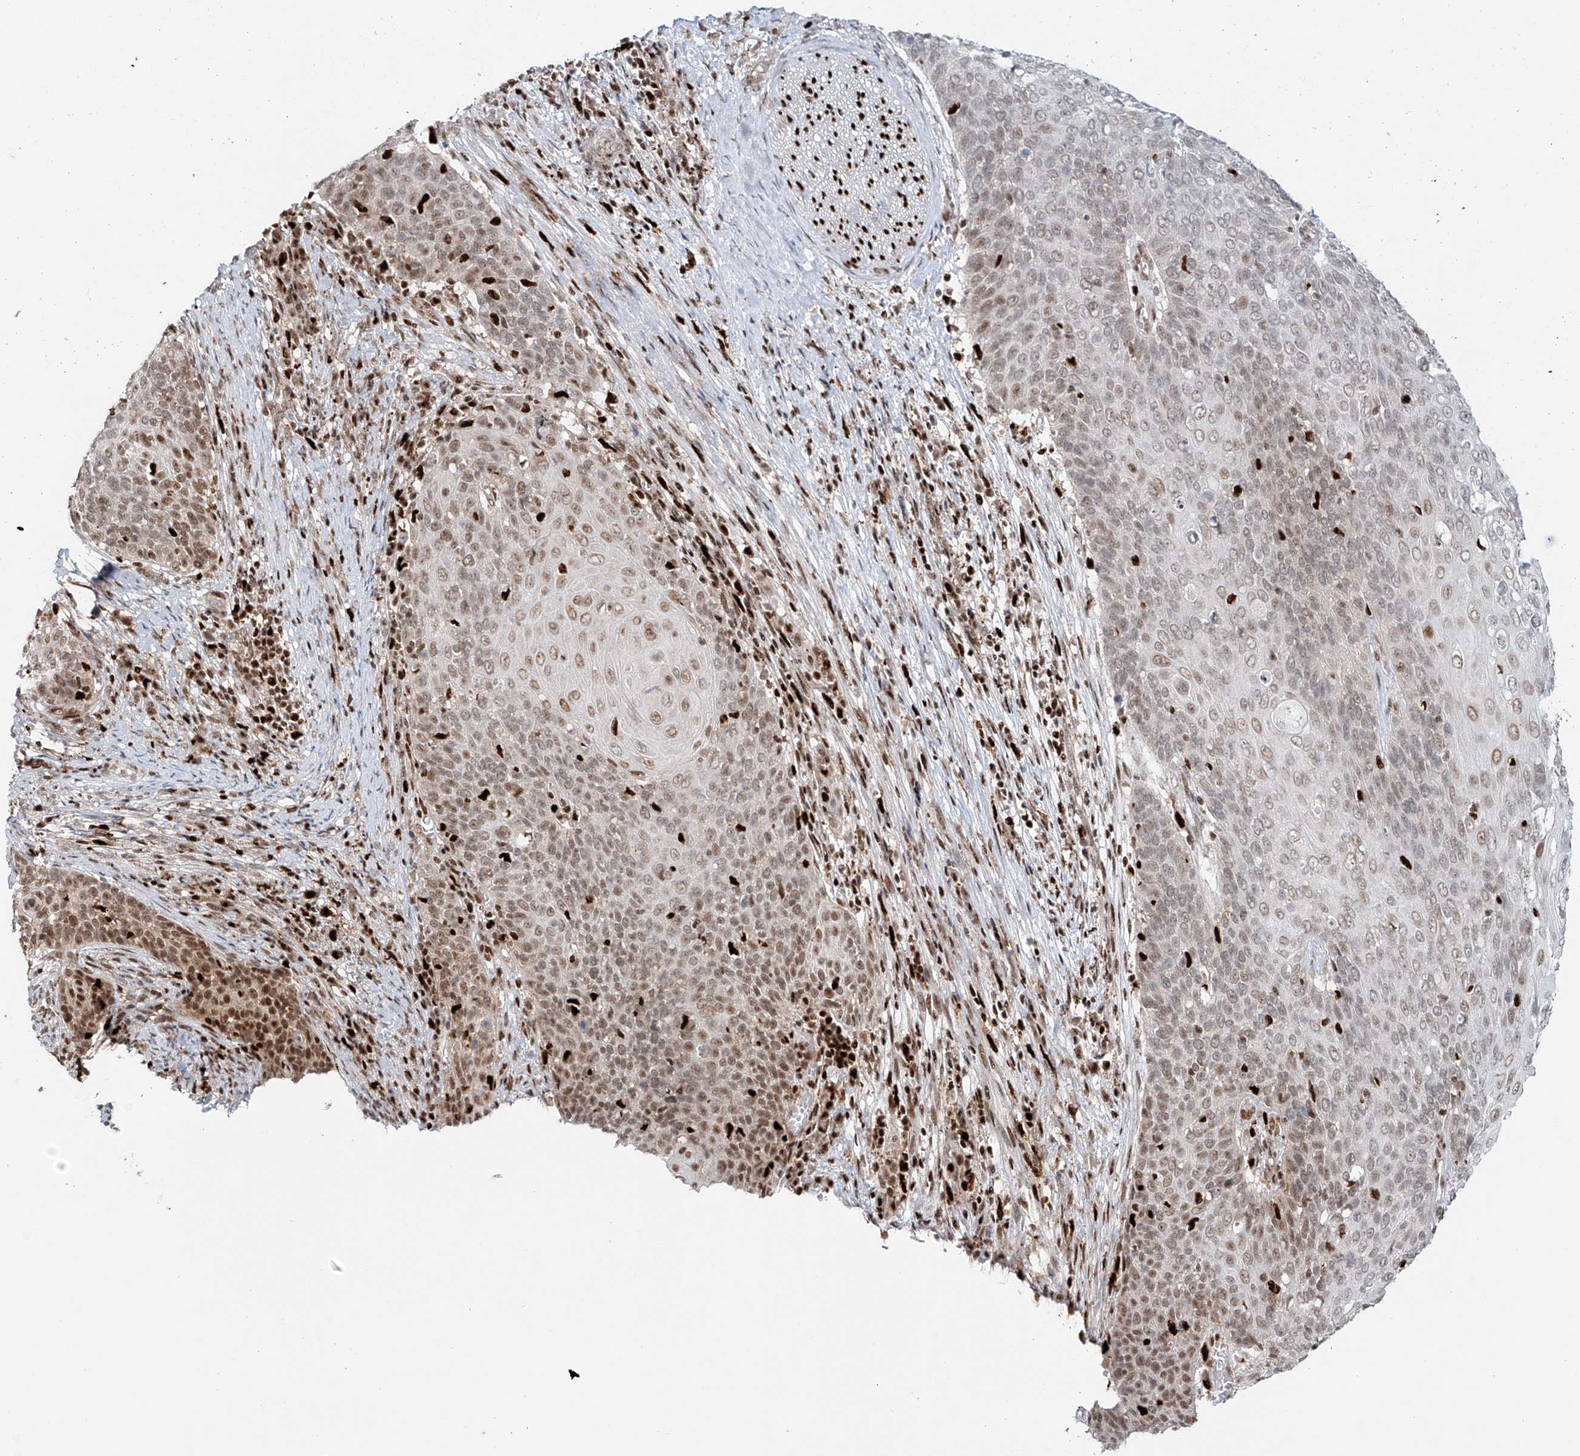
{"staining": {"intensity": "moderate", "quantity": "25%-75%", "location": "nuclear"}, "tissue": "cervical cancer", "cell_type": "Tumor cells", "image_type": "cancer", "snomed": [{"axis": "morphology", "description": "Squamous cell carcinoma, NOS"}, {"axis": "topography", "description": "Cervix"}], "caption": "The histopathology image shows immunohistochemical staining of cervical squamous cell carcinoma. There is moderate nuclear expression is present in approximately 25%-75% of tumor cells.", "gene": "DZIP1L", "patient": {"sex": "female", "age": 39}}